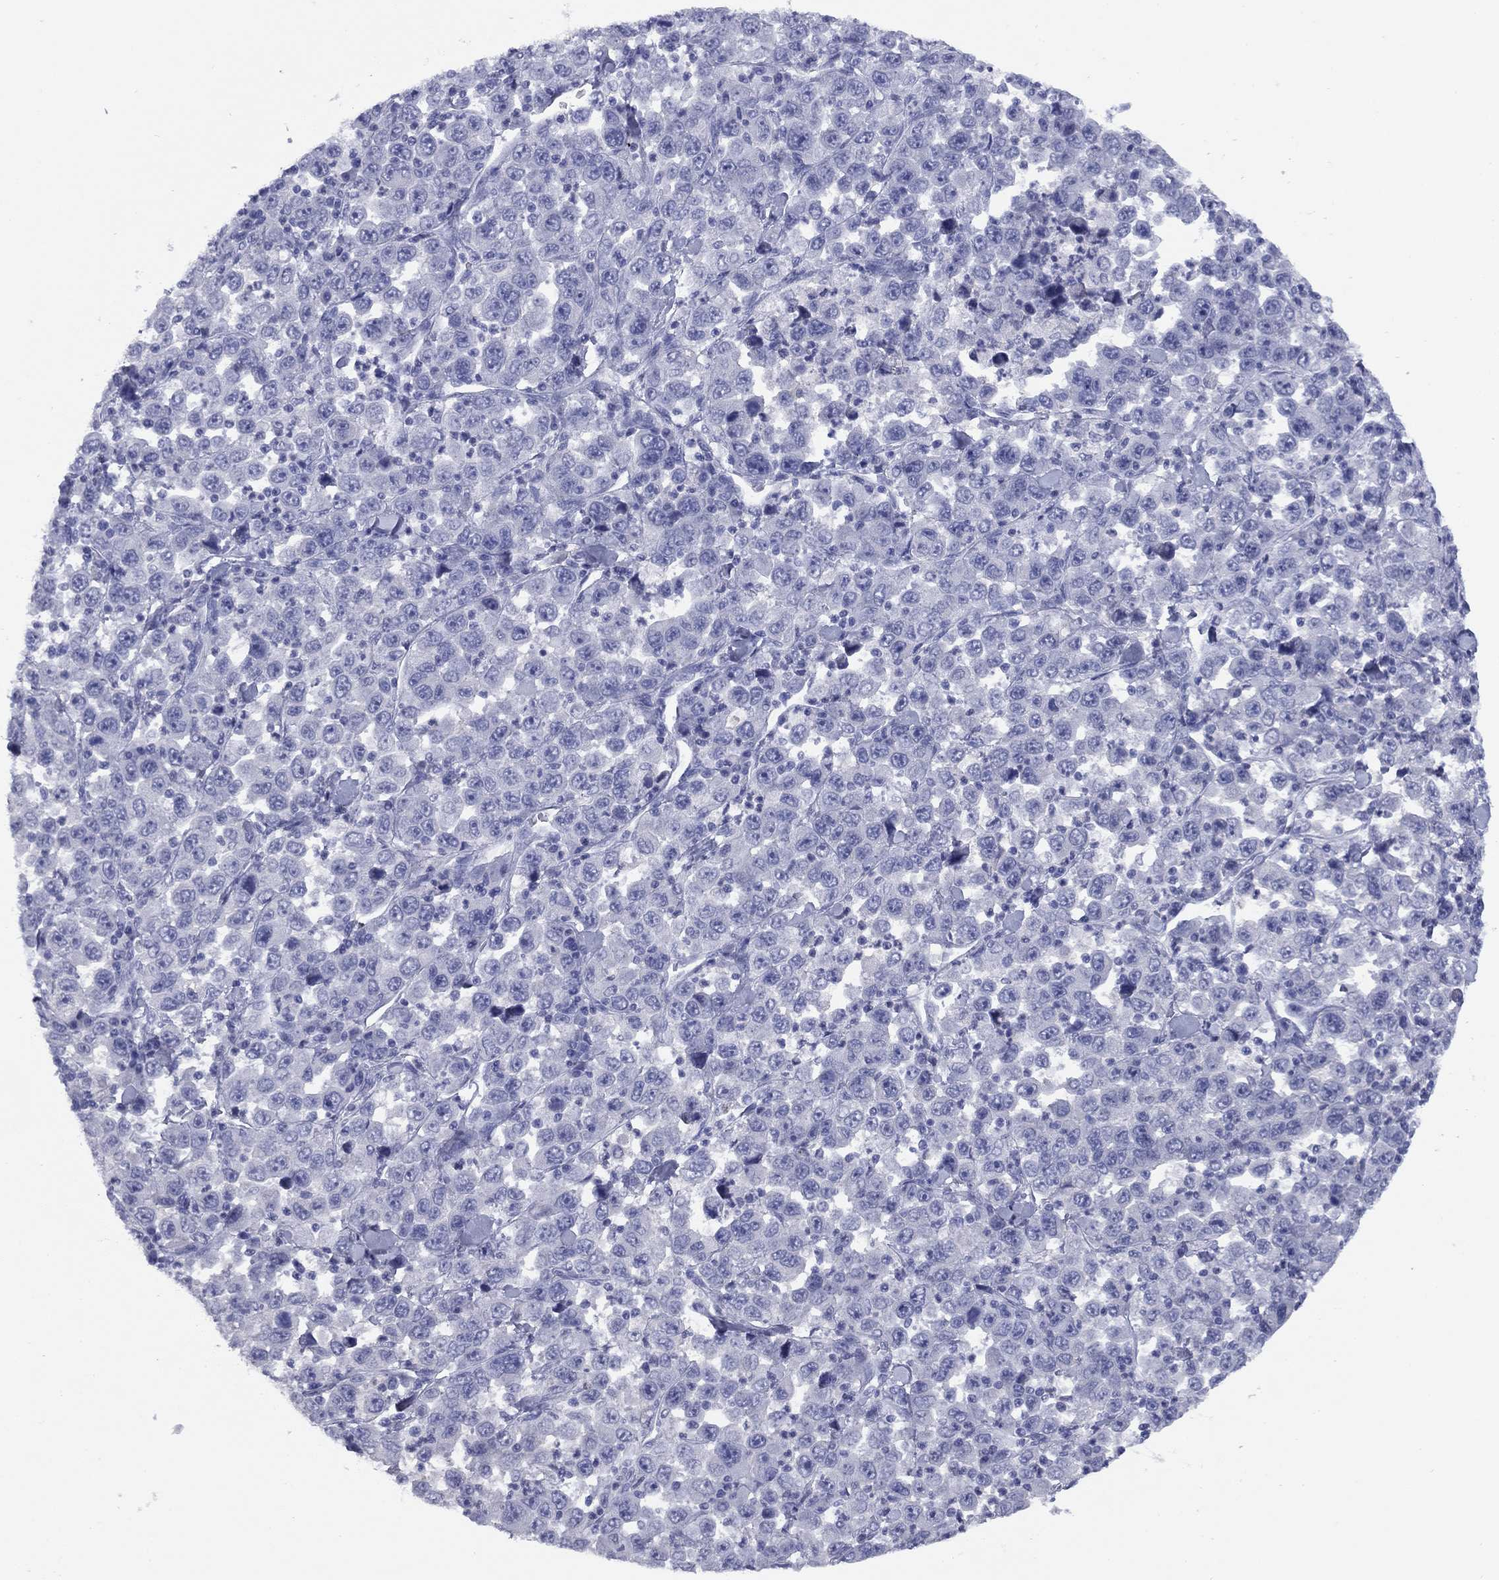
{"staining": {"intensity": "negative", "quantity": "none", "location": "none"}, "tissue": "stomach cancer", "cell_type": "Tumor cells", "image_type": "cancer", "snomed": [{"axis": "morphology", "description": "Normal tissue, NOS"}, {"axis": "morphology", "description": "Adenocarcinoma, NOS"}, {"axis": "topography", "description": "Stomach, upper"}, {"axis": "topography", "description": "Stomach"}], "caption": "Photomicrograph shows no significant protein staining in tumor cells of stomach cancer (adenocarcinoma). The staining is performed using DAB (3,3'-diaminobenzidine) brown chromogen with nuclei counter-stained in using hematoxylin.", "gene": "NPPA", "patient": {"sex": "male", "age": 59}}